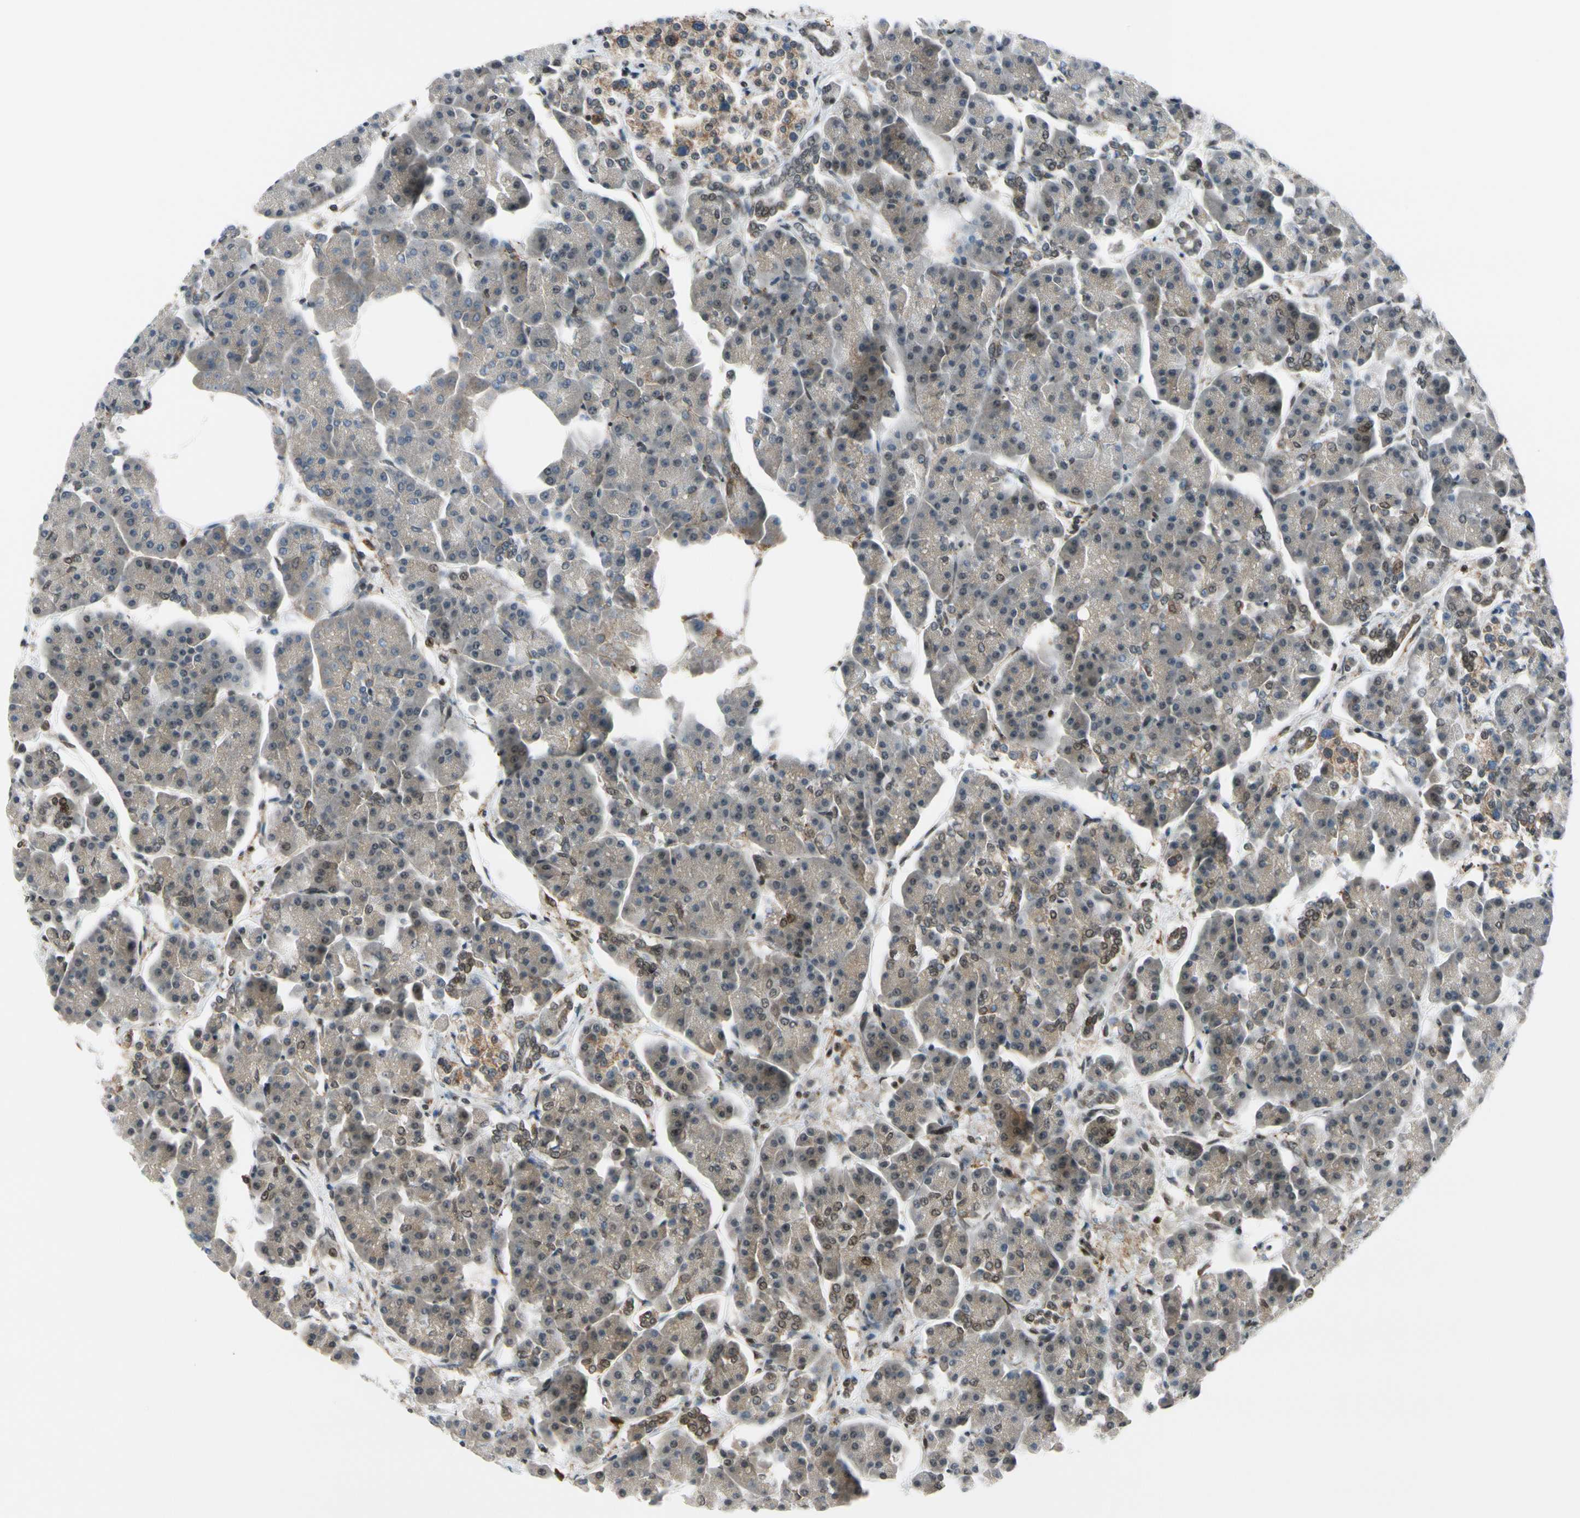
{"staining": {"intensity": "moderate", "quantity": "<25%", "location": "cytoplasmic/membranous,nuclear"}, "tissue": "pancreas", "cell_type": "Exocrine glandular cells", "image_type": "normal", "snomed": [{"axis": "morphology", "description": "Normal tissue, NOS"}, {"axis": "topography", "description": "Pancreas"}], "caption": "Immunohistochemistry photomicrograph of normal pancreas: pancreas stained using immunohistochemistry displays low levels of moderate protein expression localized specifically in the cytoplasmic/membranous,nuclear of exocrine glandular cells, appearing as a cytoplasmic/membranous,nuclear brown color.", "gene": "DAXX", "patient": {"sex": "female", "age": 70}}